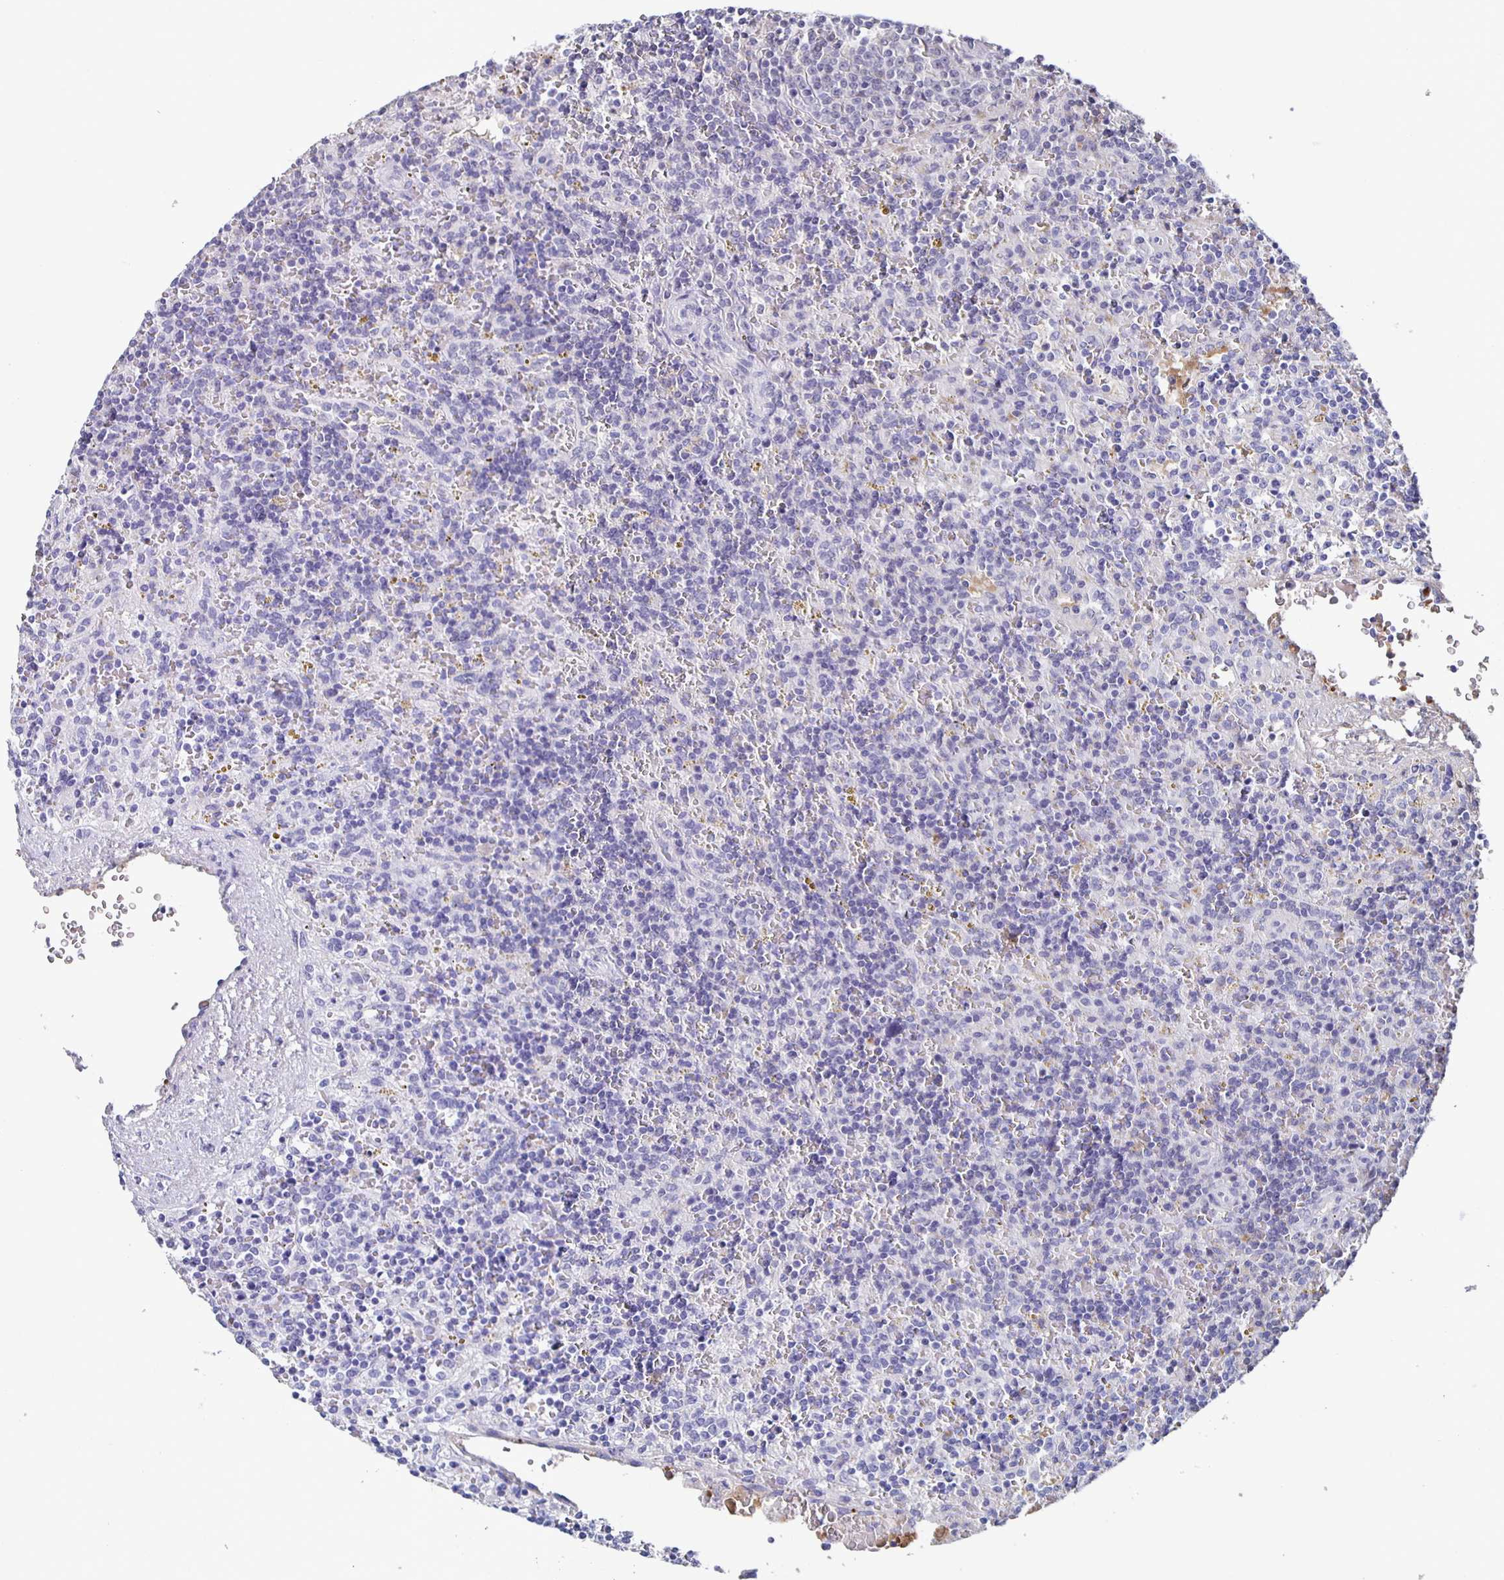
{"staining": {"intensity": "negative", "quantity": "none", "location": "none"}, "tissue": "lymphoma", "cell_type": "Tumor cells", "image_type": "cancer", "snomed": [{"axis": "morphology", "description": "Malignant lymphoma, non-Hodgkin's type, Low grade"}, {"axis": "topography", "description": "Spleen"}], "caption": "Immunohistochemistry (IHC) histopathology image of neoplastic tissue: malignant lymphoma, non-Hodgkin's type (low-grade) stained with DAB shows no significant protein expression in tumor cells.", "gene": "FGA", "patient": {"sex": "male", "age": 67}}